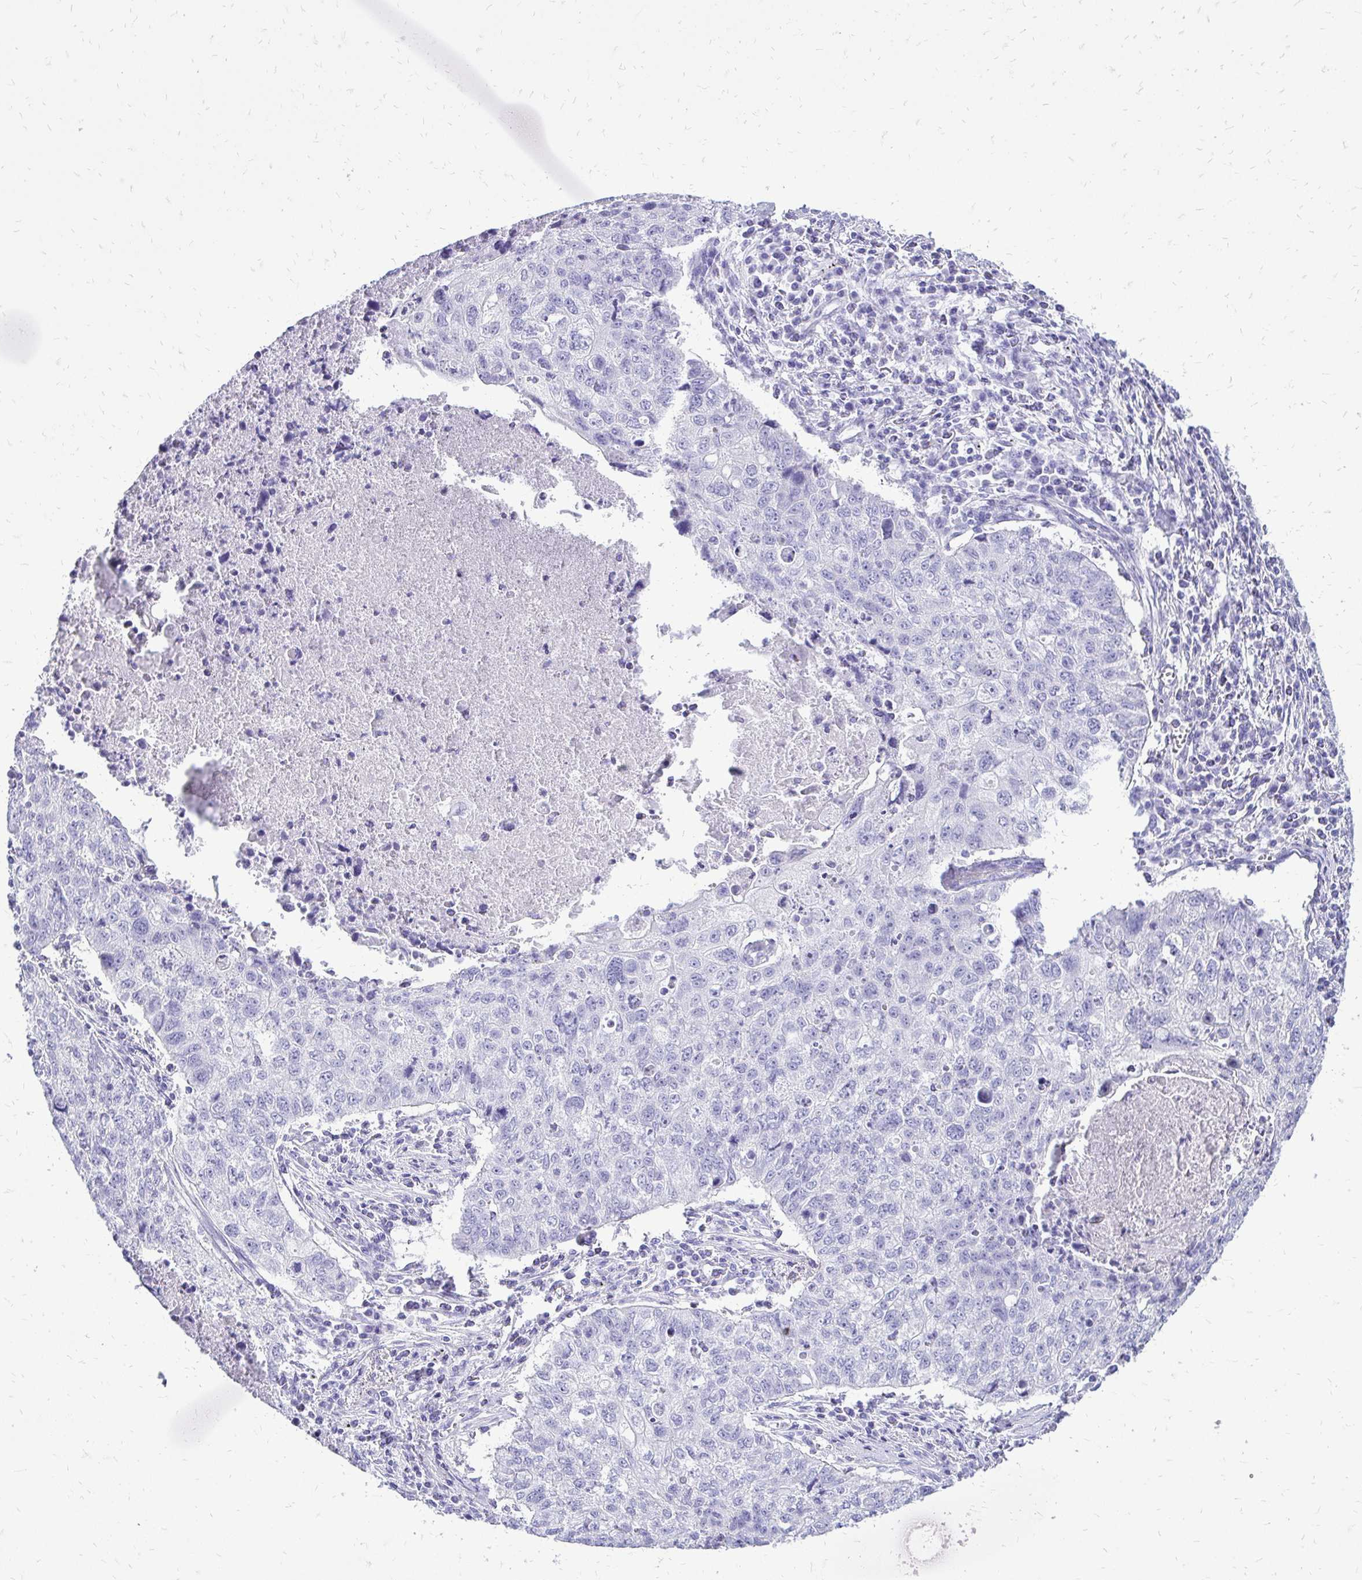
{"staining": {"intensity": "negative", "quantity": "none", "location": "none"}, "tissue": "lung cancer", "cell_type": "Tumor cells", "image_type": "cancer", "snomed": [{"axis": "morphology", "description": "Normal morphology"}, {"axis": "morphology", "description": "Aneuploidy"}, {"axis": "morphology", "description": "Squamous cell carcinoma, NOS"}, {"axis": "topography", "description": "Lymph node"}, {"axis": "topography", "description": "Lung"}], "caption": "The immunohistochemistry (IHC) image has no significant staining in tumor cells of lung aneuploidy tissue.", "gene": "SLC32A1", "patient": {"sex": "female", "age": 76}}